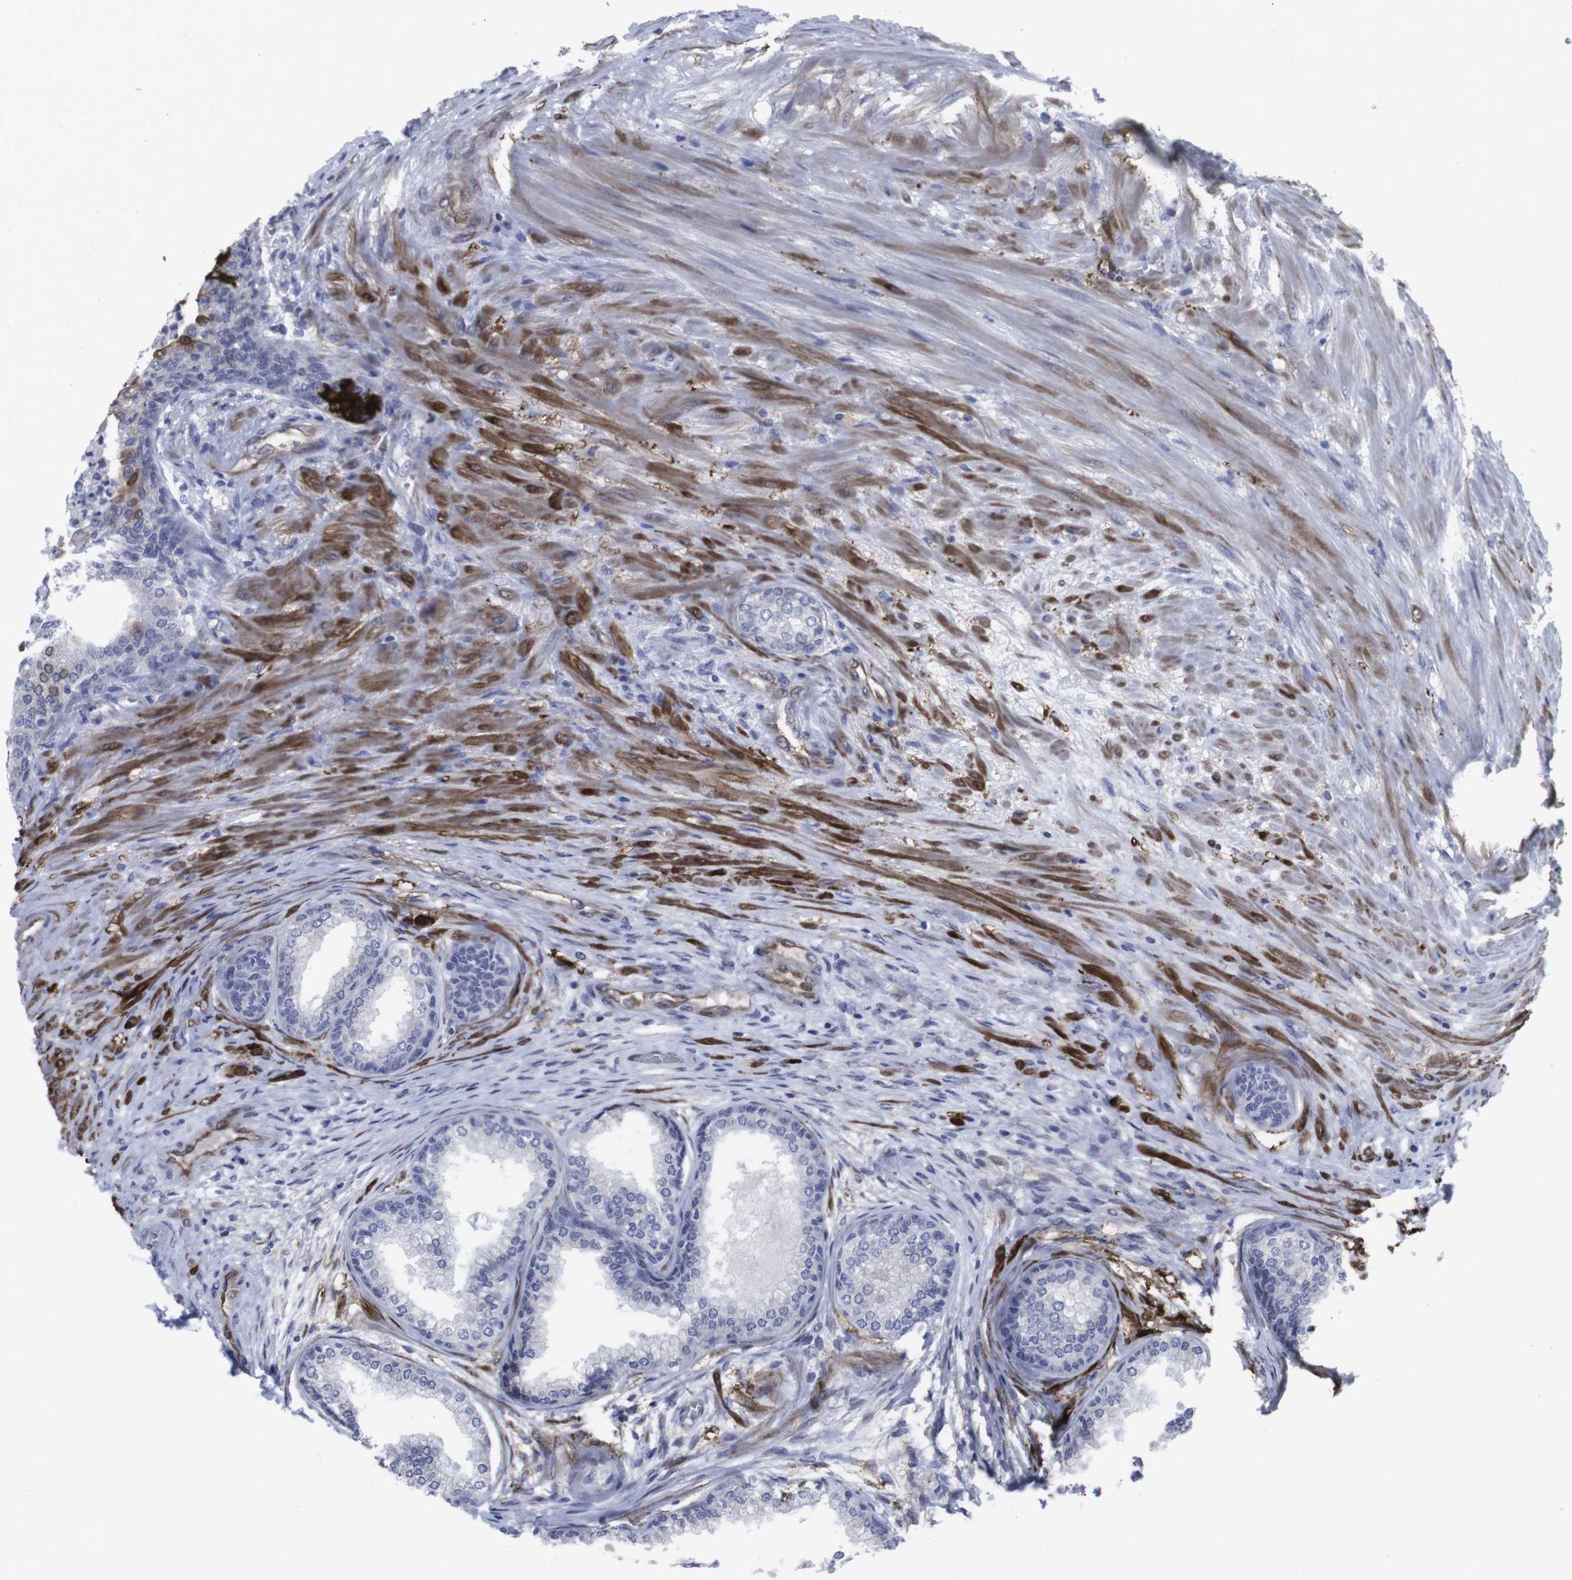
{"staining": {"intensity": "negative", "quantity": "none", "location": "none"}, "tissue": "prostate", "cell_type": "Glandular cells", "image_type": "normal", "snomed": [{"axis": "morphology", "description": "Normal tissue, NOS"}, {"axis": "topography", "description": "Prostate"}], "caption": "Micrograph shows no significant protein staining in glandular cells of benign prostate. (DAB (3,3'-diaminobenzidine) immunohistochemistry visualized using brightfield microscopy, high magnification).", "gene": "SNCG", "patient": {"sex": "male", "age": 76}}